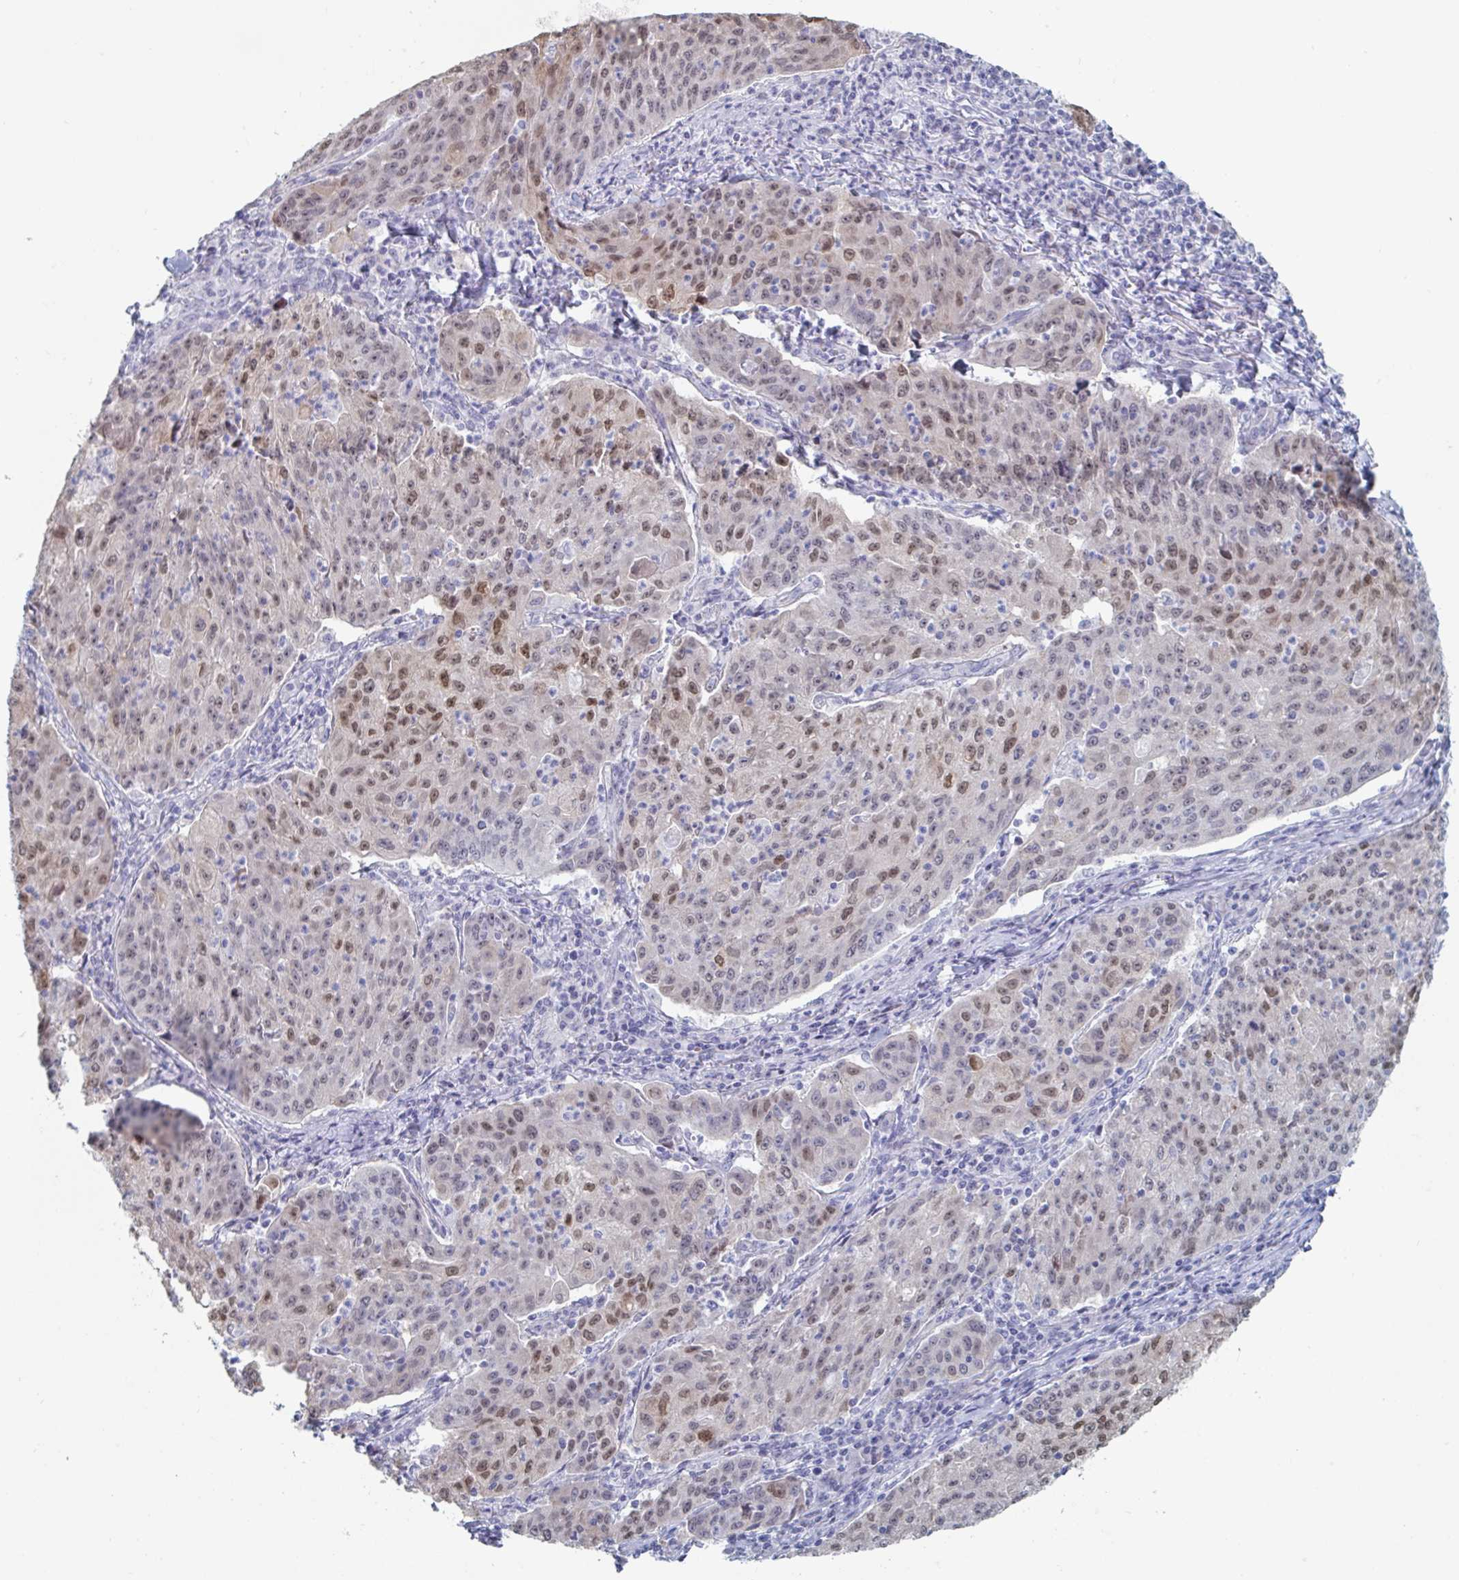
{"staining": {"intensity": "moderate", "quantity": "25%-75%", "location": "nuclear"}, "tissue": "lung cancer", "cell_type": "Tumor cells", "image_type": "cancer", "snomed": [{"axis": "morphology", "description": "Squamous cell carcinoma, NOS"}, {"axis": "morphology", "description": "Squamous cell carcinoma, metastatic, NOS"}, {"axis": "topography", "description": "Bronchus"}, {"axis": "topography", "description": "Lung"}], "caption": "Lung cancer (squamous cell carcinoma) stained for a protein exhibits moderate nuclear positivity in tumor cells.", "gene": "FOXA1", "patient": {"sex": "male", "age": 62}}